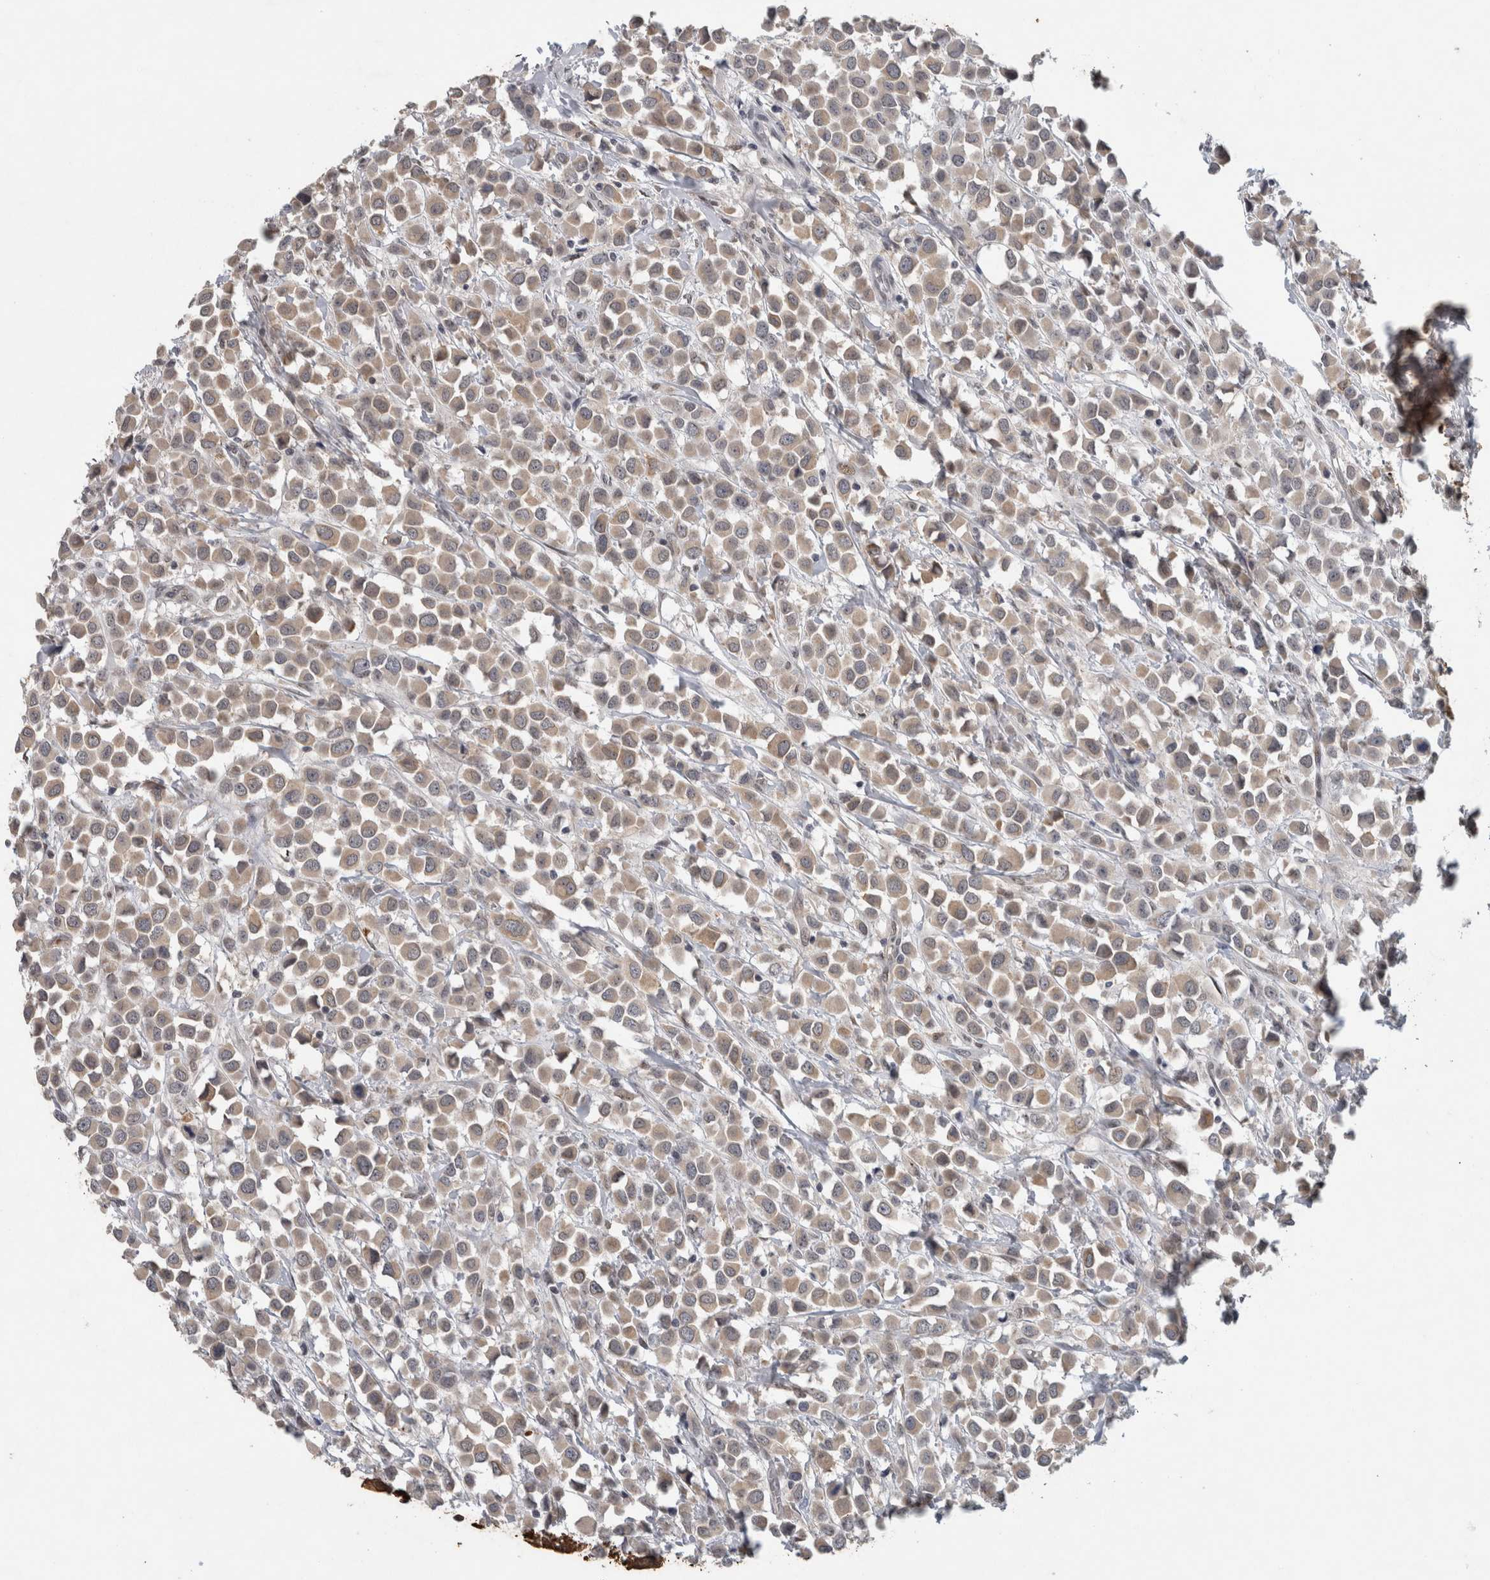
{"staining": {"intensity": "weak", "quantity": ">75%", "location": "cytoplasmic/membranous"}, "tissue": "breast cancer", "cell_type": "Tumor cells", "image_type": "cancer", "snomed": [{"axis": "morphology", "description": "Duct carcinoma"}, {"axis": "topography", "description": "Breast"}], "caption": "DAB immunohistochemical staining of breast invasive ductal carcinoma reveals weak cytoplasmic/membranous protein staining in about >75% of tumor cells.", "gene": "PRXL2A", "patient": {"sex": "female", "age": 61}}